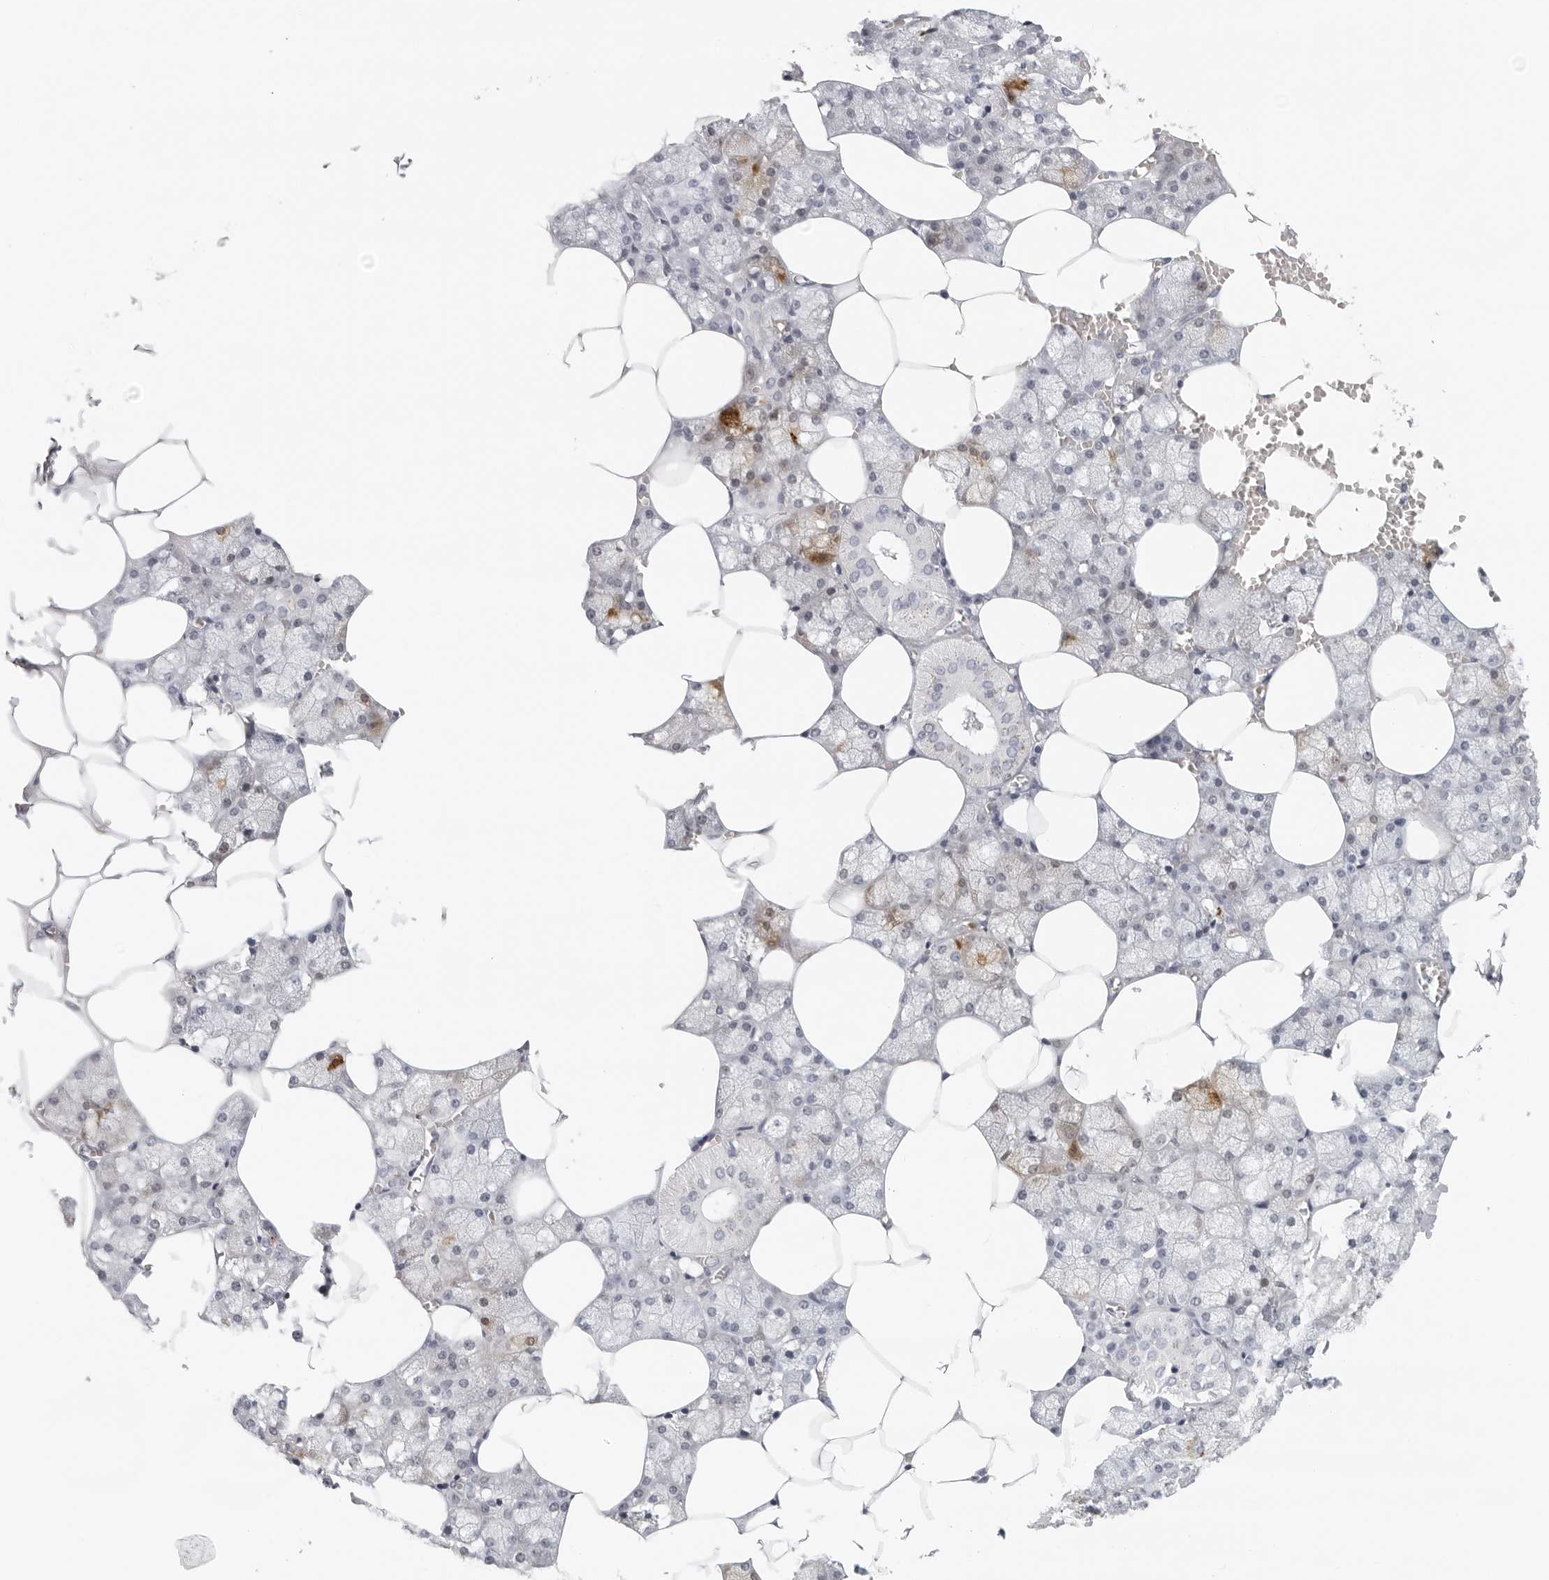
{"staining": {"intensity": "strong", "quantity": "<25%", "location": "cytoplasmic/membranous"}, "tissue": "salivary gland", "cell_type": "Glandular cells", "image_type": "normal", "snomed": [{"axis": "morphology", "description": "Normal tissue, NOS"}, {"axis": "topography", "description": "Salivary gland"}], "caption": "A medium amount of strong cytoplasmic/membranous positivity is present in approximately <25% of glandular cells in benign salivary gland. Using DAB (3,3'-diaminobenzidine) (brown) and hematoxylin (blue) stains, captured at high magnification using brightfield microscopy.", "gene": "CST1", "patient": {"sex": "male", "age": 62}}